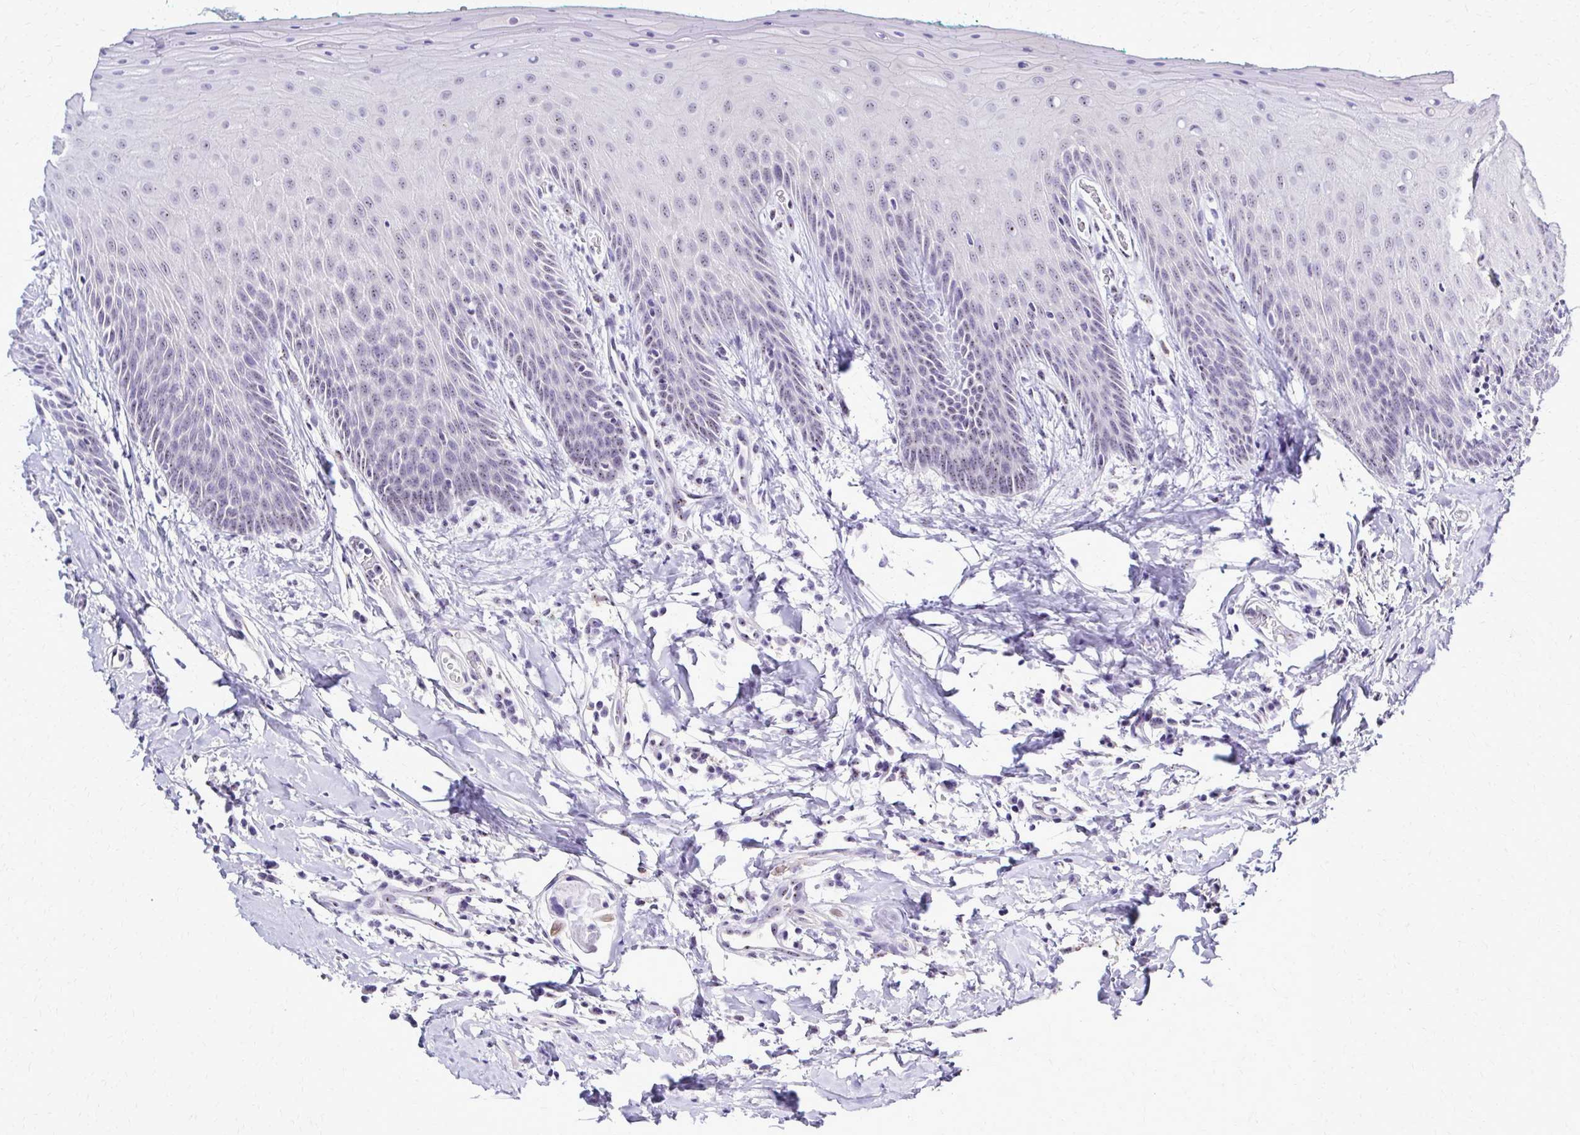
{"staining": {"intensity": "negative", "quantity": "none", "location": "none"}, "tissue": "oral mucosa", "cell_type": "Squamous epithelial cells", "image_type": "normal", "snomed": [{"axis": "morphology", "description": "Normal tissue, NOS"}, {"axis": "topography", "description": "Oral tissue"}, {"axis": "topography", "description": "Tounge, NOS"}], "caption": "Immunohistochemical staining of normal human oral mucosa reveals no significant positivity in squamous epithelial cells.", "gene": "RASL11B", "patient": {"sex": "female", "age": 62}}